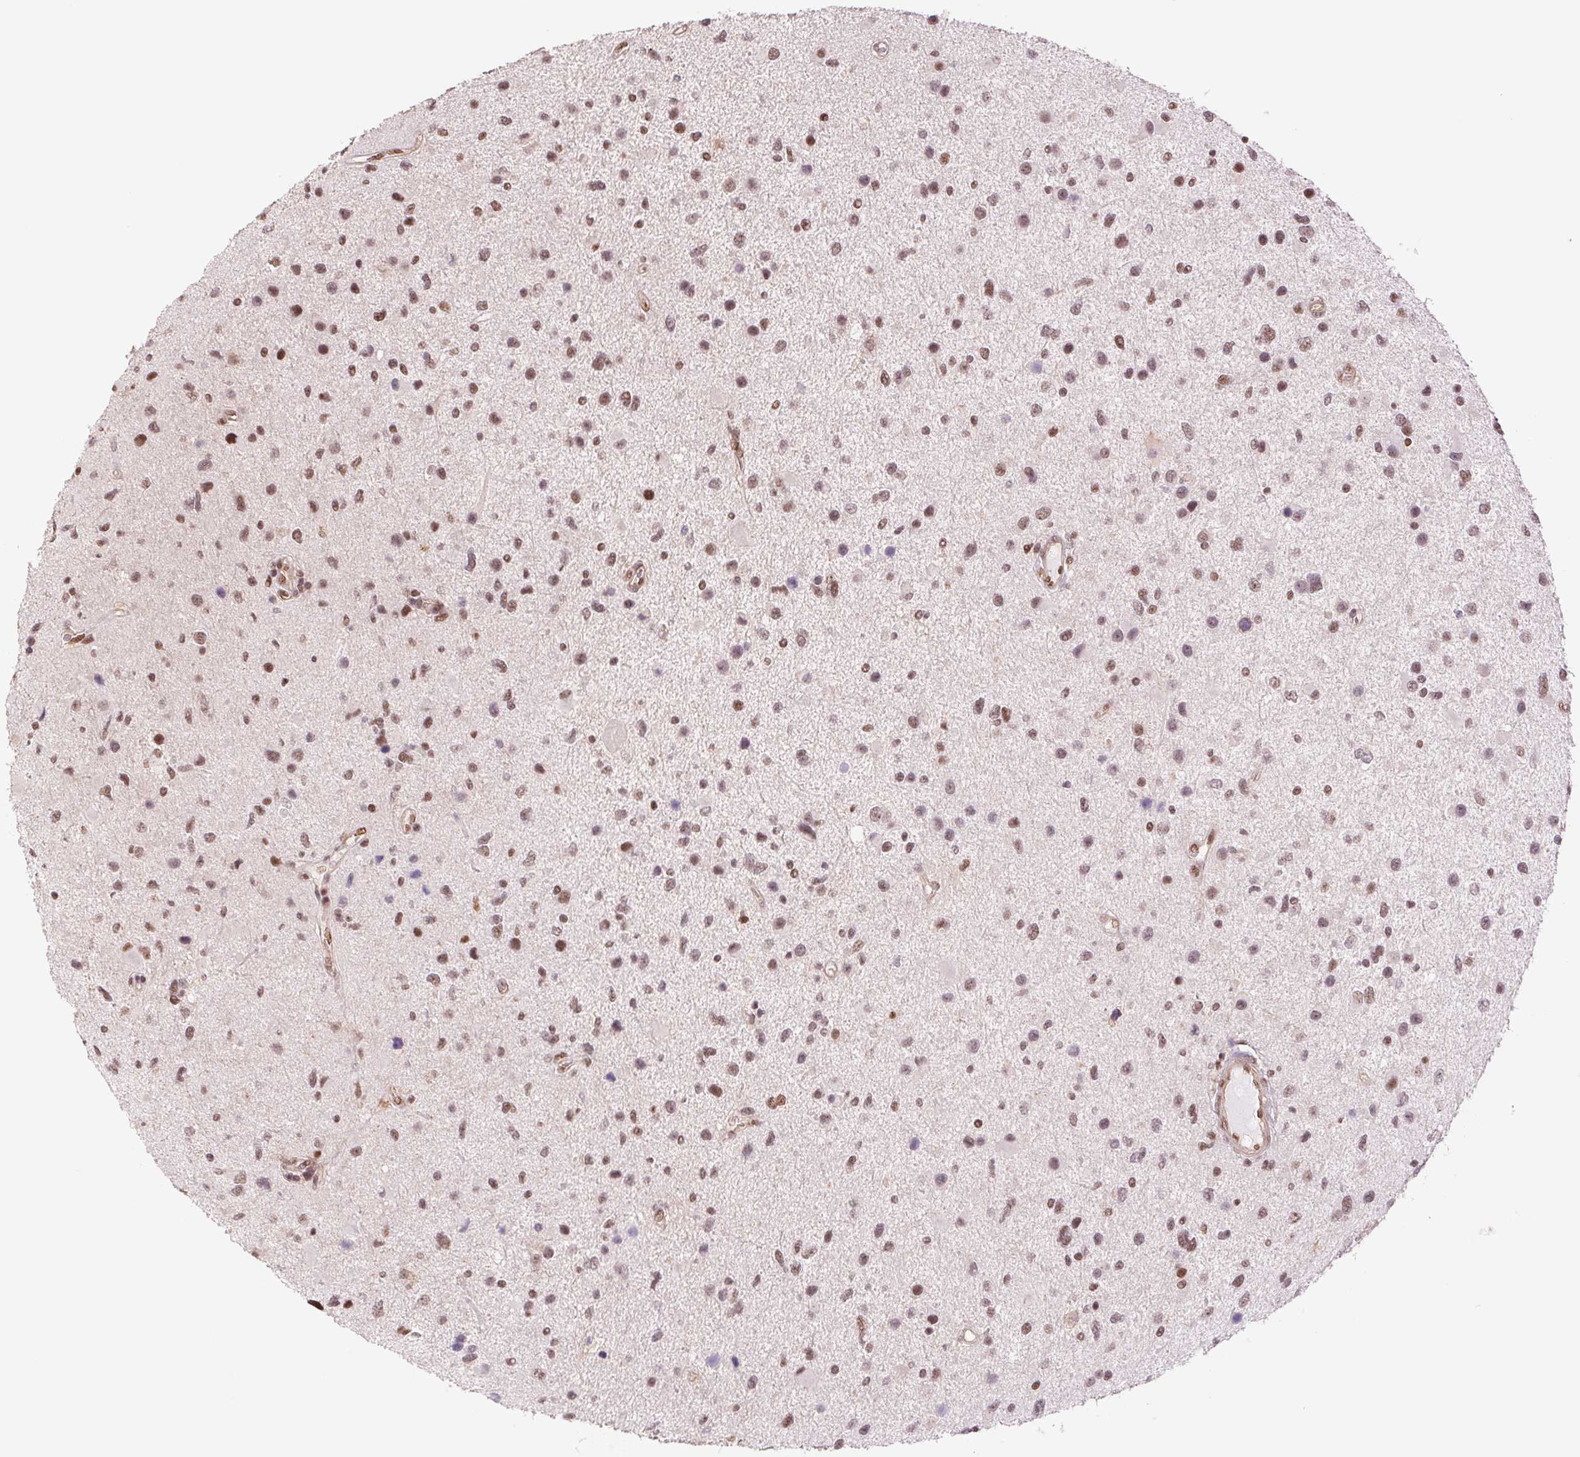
{"staining": {"intensity": "moderate", "quantity": ">75%", "location": "nuclear"}, "tissue": "glioma", "cell_type": "Tumor cells", "image_type": "cancer", "snomed": [{"axis": "morphology", "description": "Glioma, malignant, Low grade"}, {"axis": "topography", "description": "Brain"}], "caption": "Immunohistochemistry photomicrograph of neoplastic tissue: human low-grade glioma (malignant) stained using IHC shows medium levels of moderate protein expression localized specifically in the nuclear of tumor cells, appearing as a nuclear brown color.", "gene": "CWC25", "patient": {"sex": "female", "age": 32}}